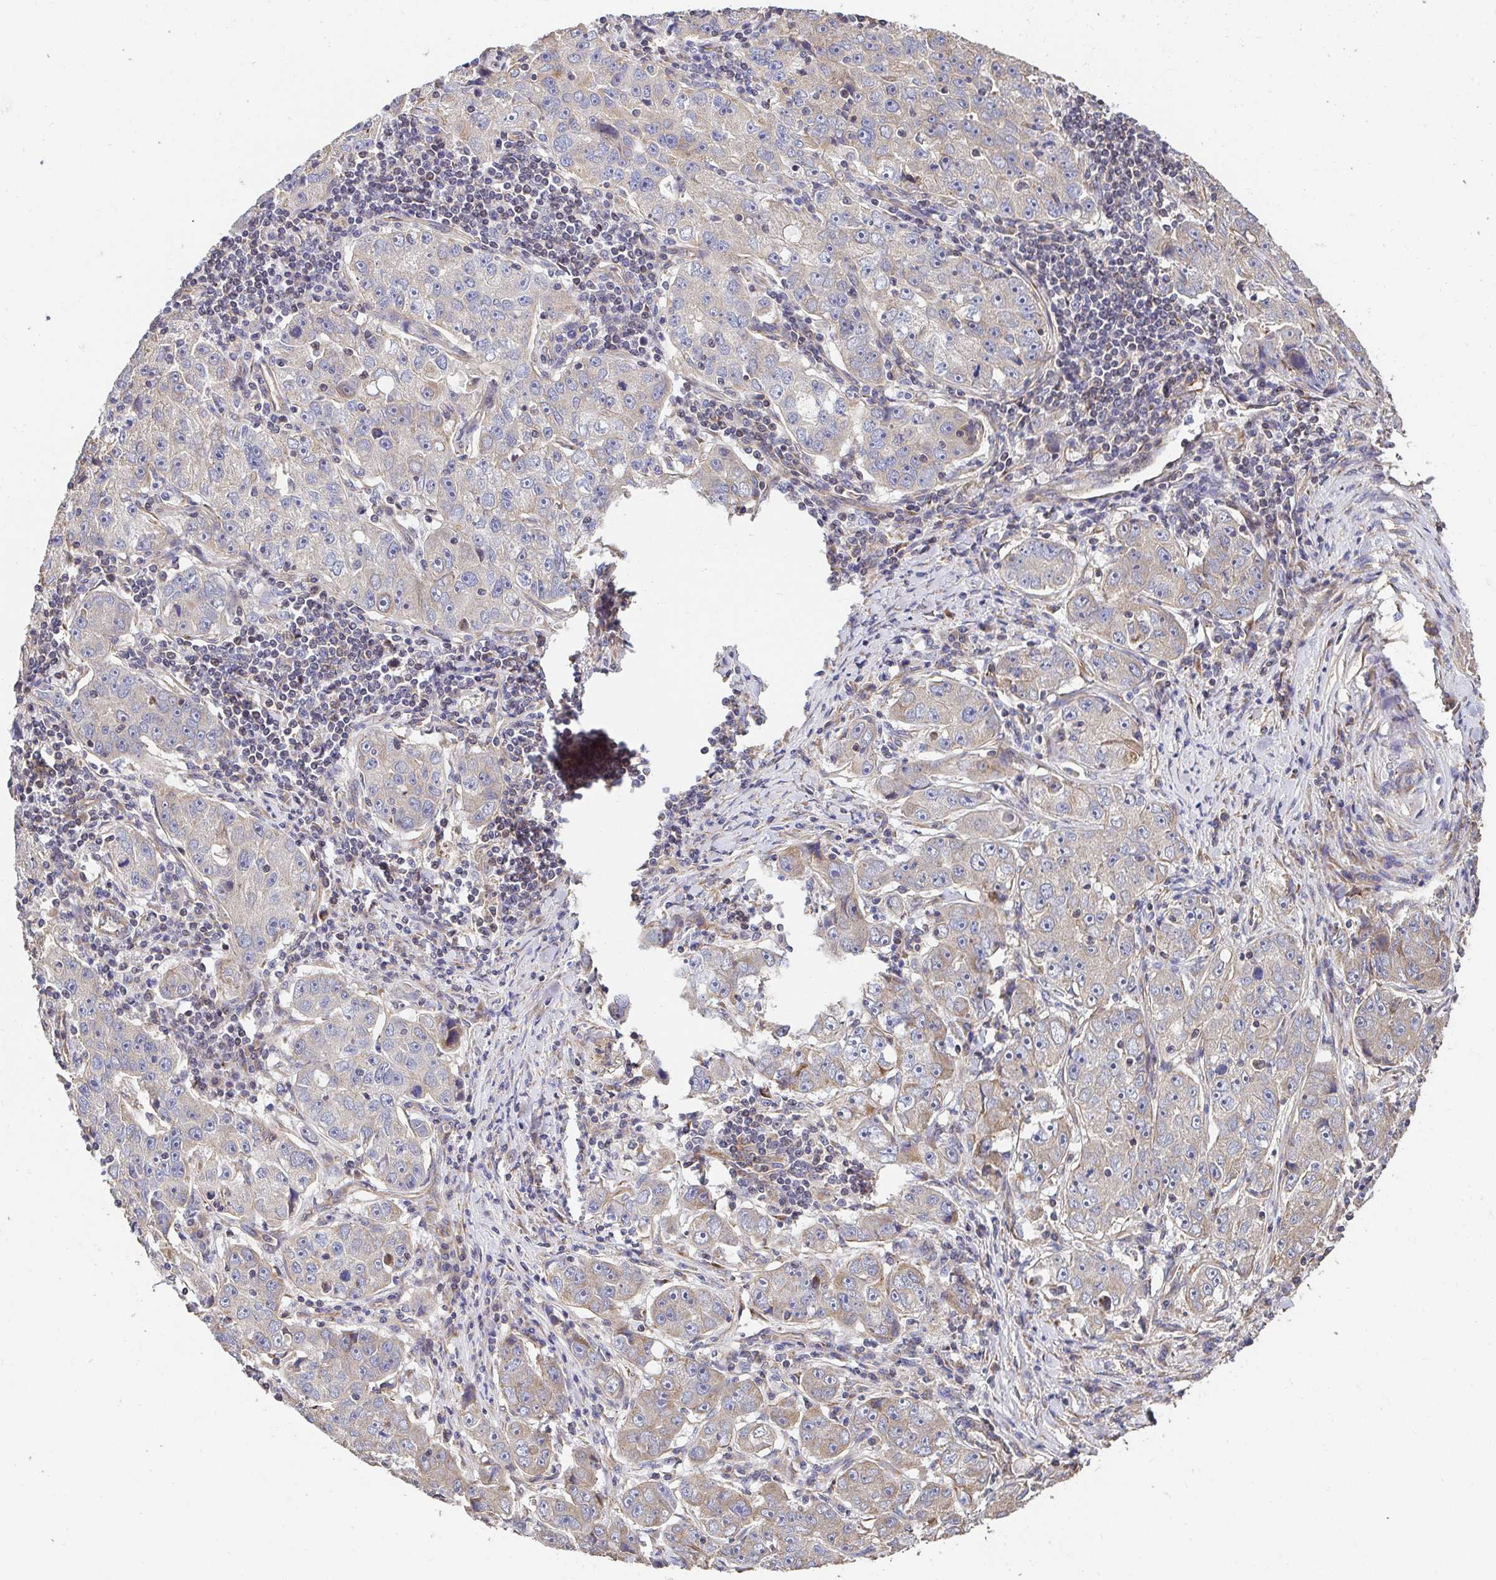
{"staining": {"intensity": "weak", "quantity": "<25%", "location": "cytoplasmic/membranous"}, "tissue": "lung cancer", "cell_type": "Tumor cells", "image_type": "cancer", "snomed": [{"axis": "morphology", "description": "Normal morphology"}, {"axis": "morphology", "description": "Adenocarcinoma, NOS"}, {"axis": "topography", "description": "Lymph node"}, {"axis": "topography", "description": "Lung"}], "caption": "Adenocarcinoma (lung) stained for a protein using immunohistochemistry displays no positivity tumor cells.", "gene": "APBB1", "patient": {"sex": "female", "age": 57}}